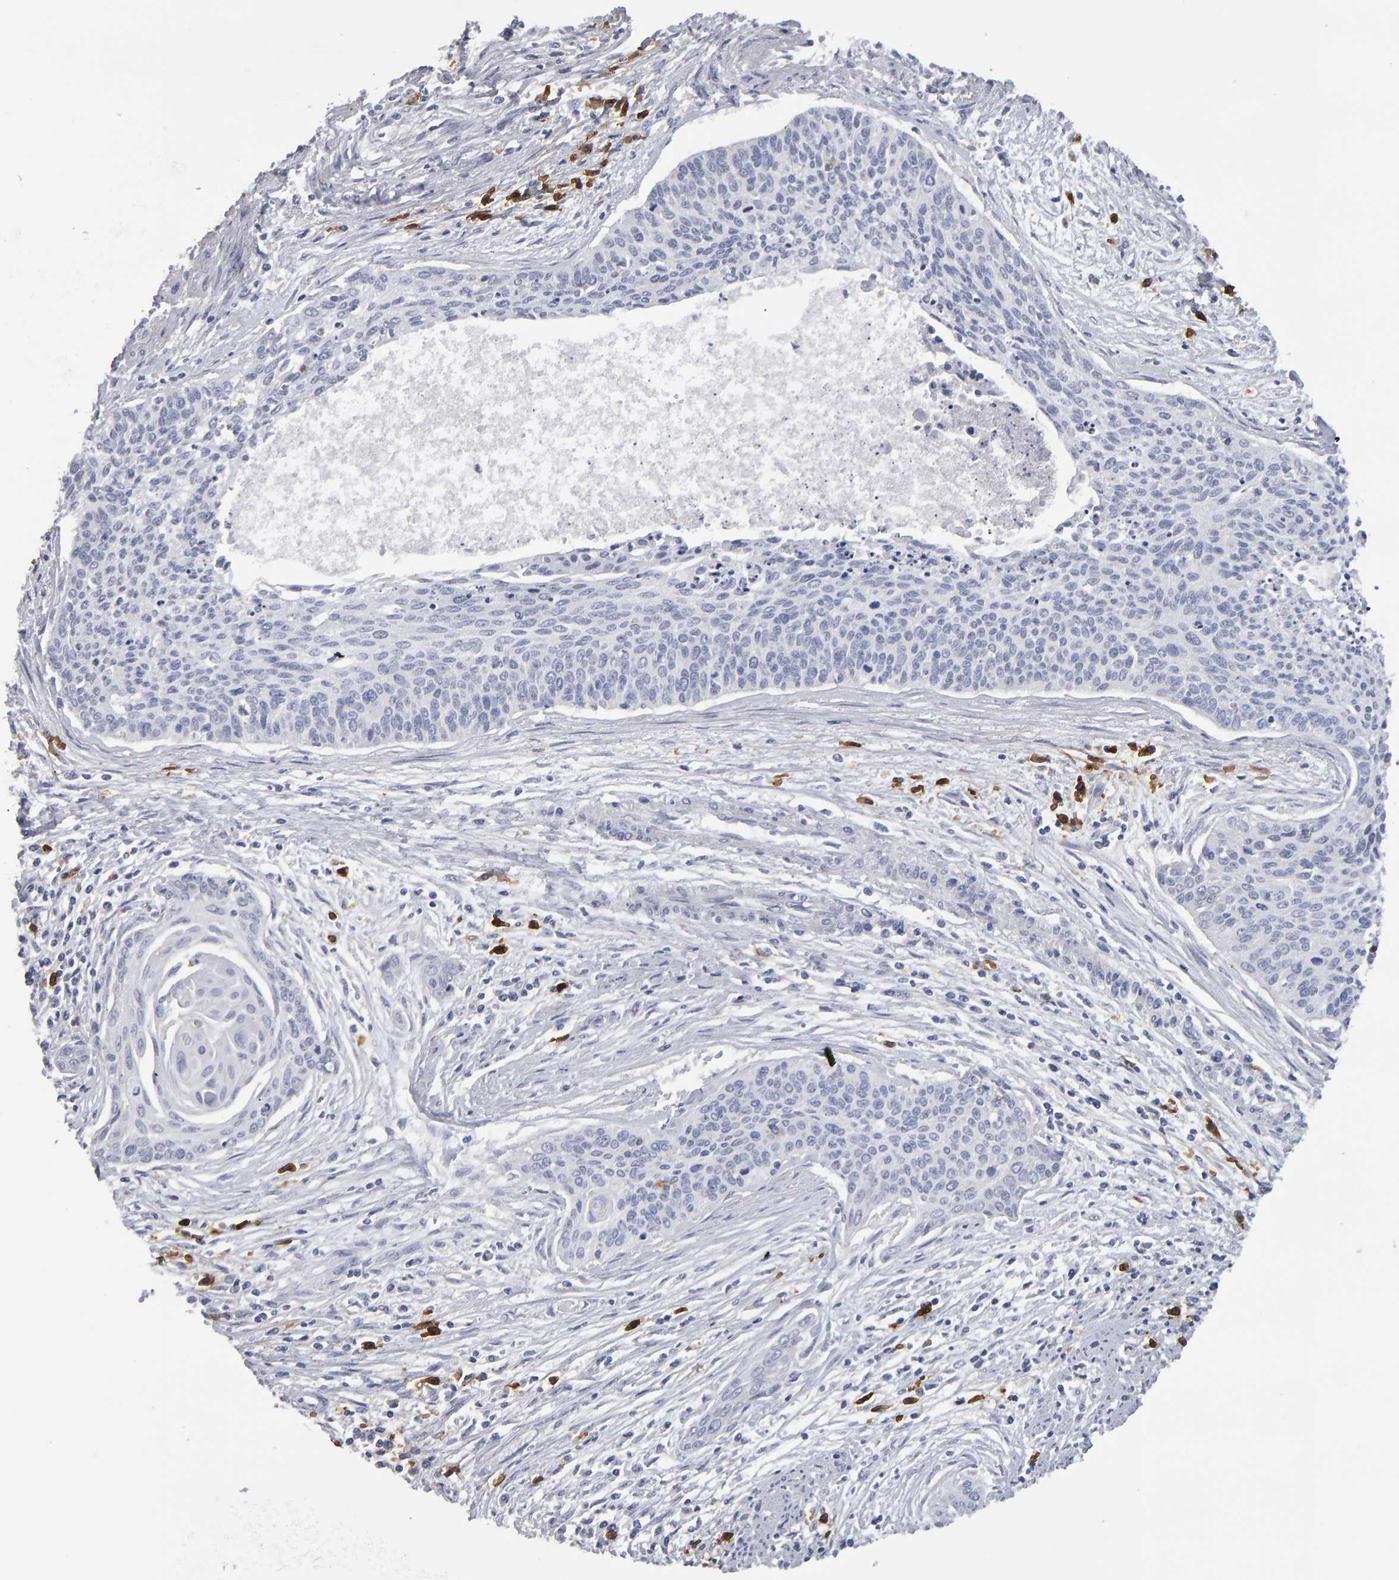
{"staining": {"intensity": "negative", "quantity": "none", "location": "none"}, "tissue": "cervical cancer", "cell_type": "Tumor cells", "image_type": "cancer", "snomed": [{"axis": "morphology", "description": "Squamous cell carcinoma, NOS"}, {"axis": "topography", "description": "Cervix"}], "caption": "A histopathology image of human cervical cancer is negative for staining in tumor cells. (DAB (3,3'-diaminobenzidine) immunohistochemistry visualized using brightfield microscopy, high magnification).", "gene": "CD38", "patient": {"sex": "female", "age": 55}}